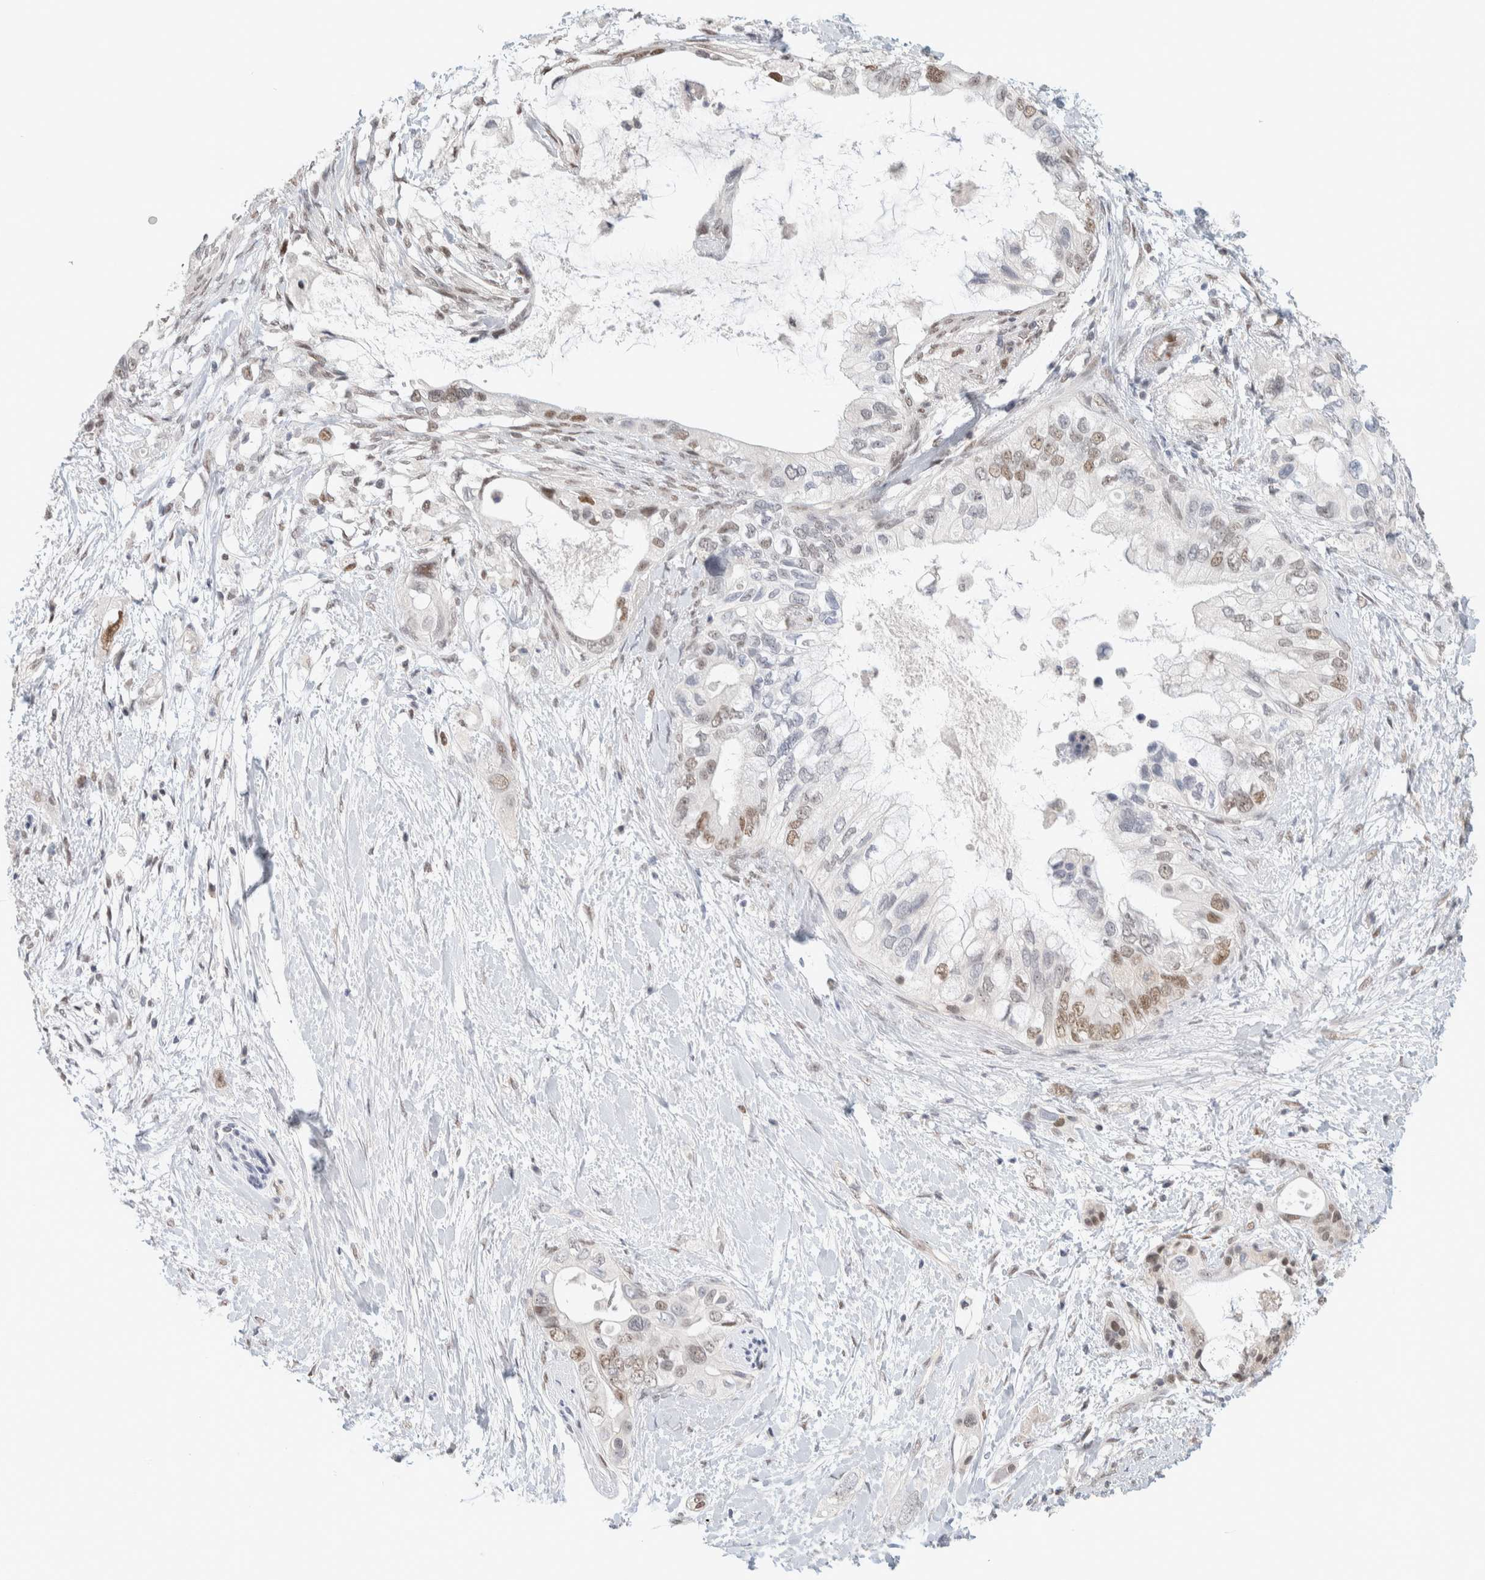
{"staining": {"intensity": "weak", "quantity": "25%-75%", "location": "nuclear"}, "tissue": "pancreatic cancer", "cell_type": "Tumor cells", "image_type": "cancer", "snomed": [{"axis": "morphology", "description": "Adenocarcinoma, NOS"}, {"axis": "topography", "description": "Pancreas"}], "caption": "A brown stain highlights weak nuclear expression of a protein in pancreatic cancer (adenocarcinoma) tumor cells.", "gene": "PUS7", "patient": {"sex": "female", "age": 56}}